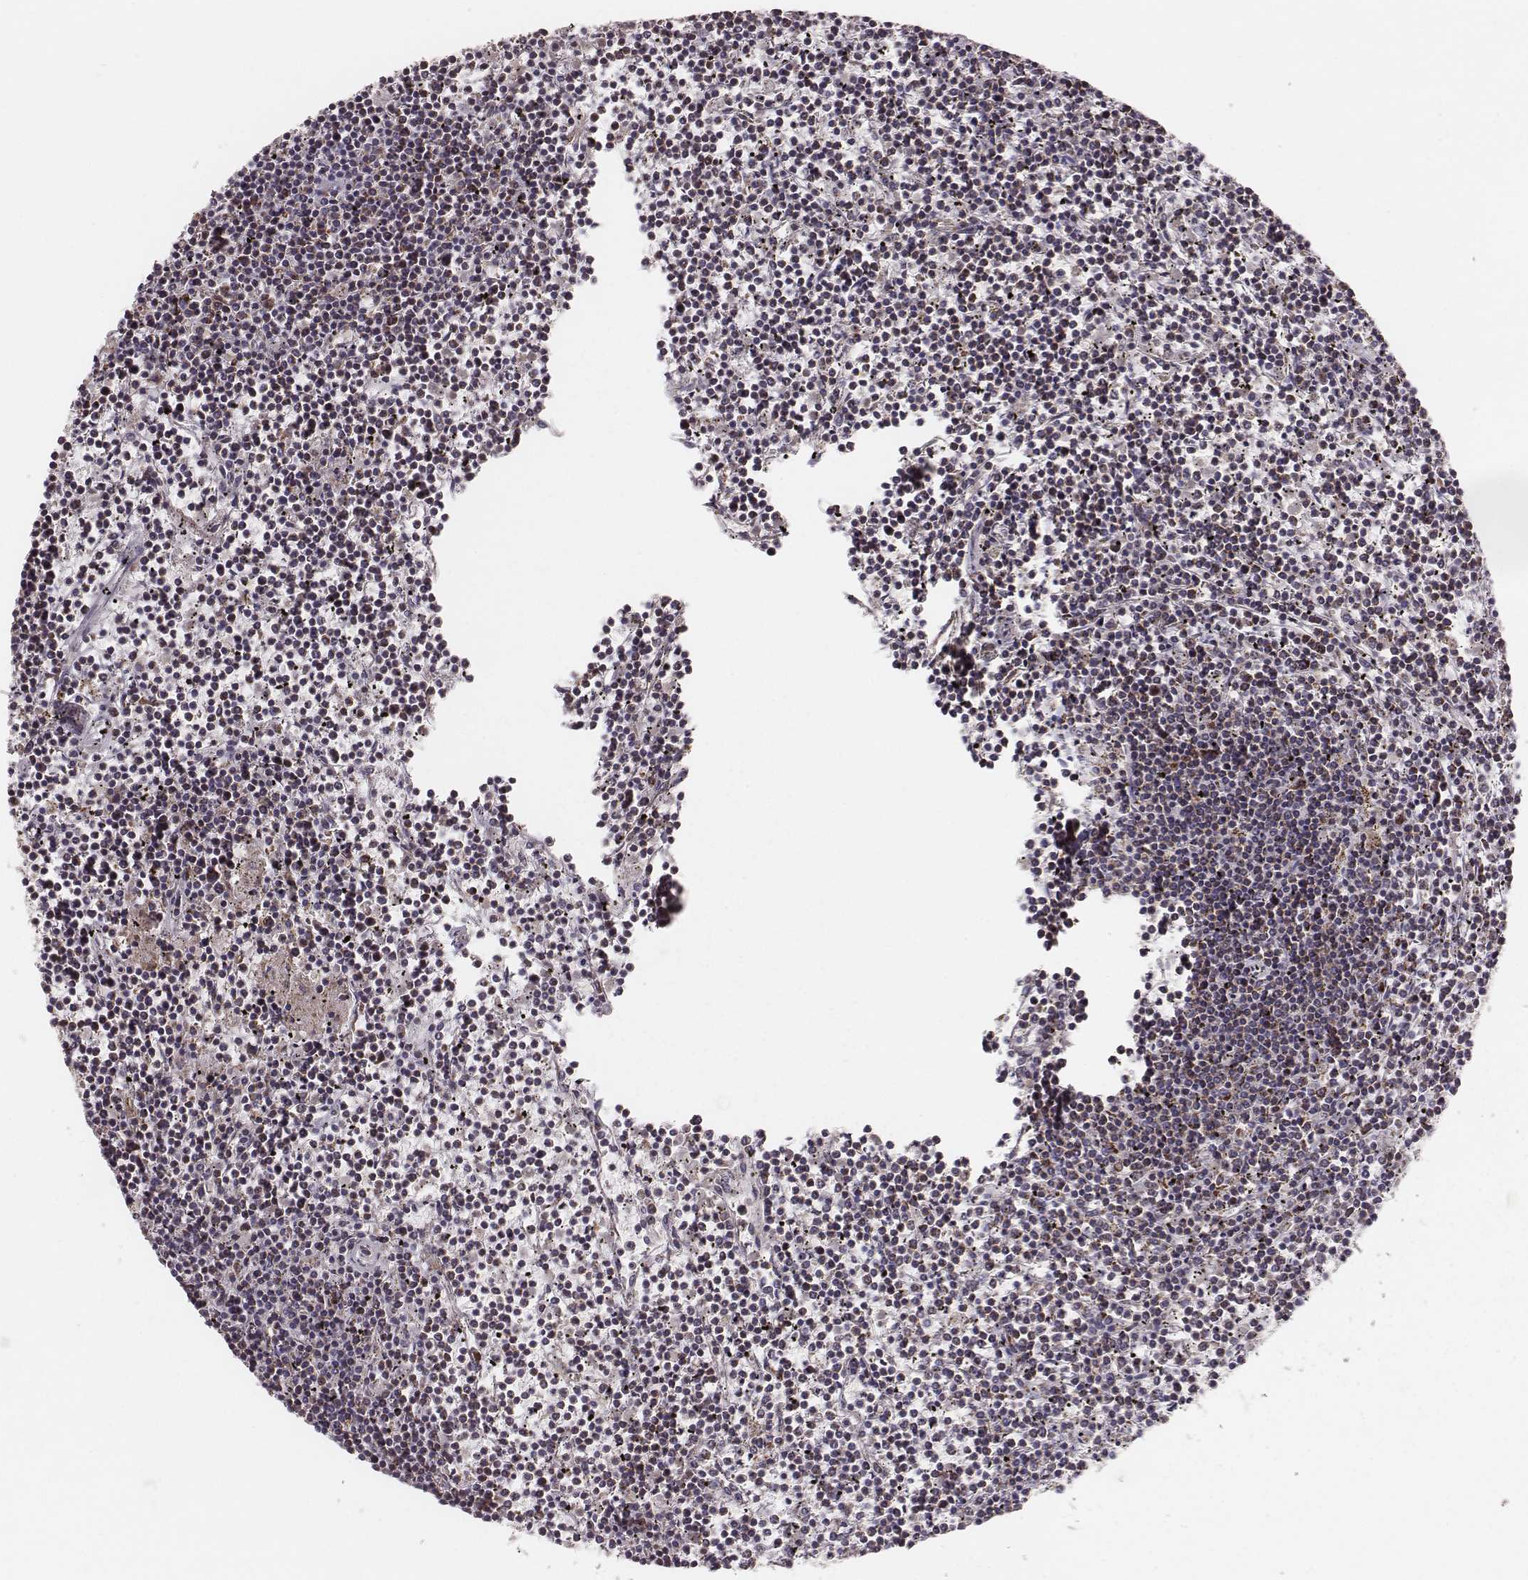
{"staining": {"intensity": "strong", "quantity": ">75%", "location": "cytoplasmic/membranous"}, "tissue": "lymphoma", "cell_type": "Tumor cells", "image_type": "cancer", "snomed": [{"axis": "morphology", "description": "Malignant lymphoma, non-Hodgkin's type, Low grade"}, {"axis": "topography", "description": "Spleen"}], "caption": "A brown stain shows strong cytoplasmic/membranous staining of a protein in human low-grade malignant lymphoma, non-Hodgkin's type tumor cells.", "gene": "TUFM", "patient": {"sex": "female", "age": 19}}